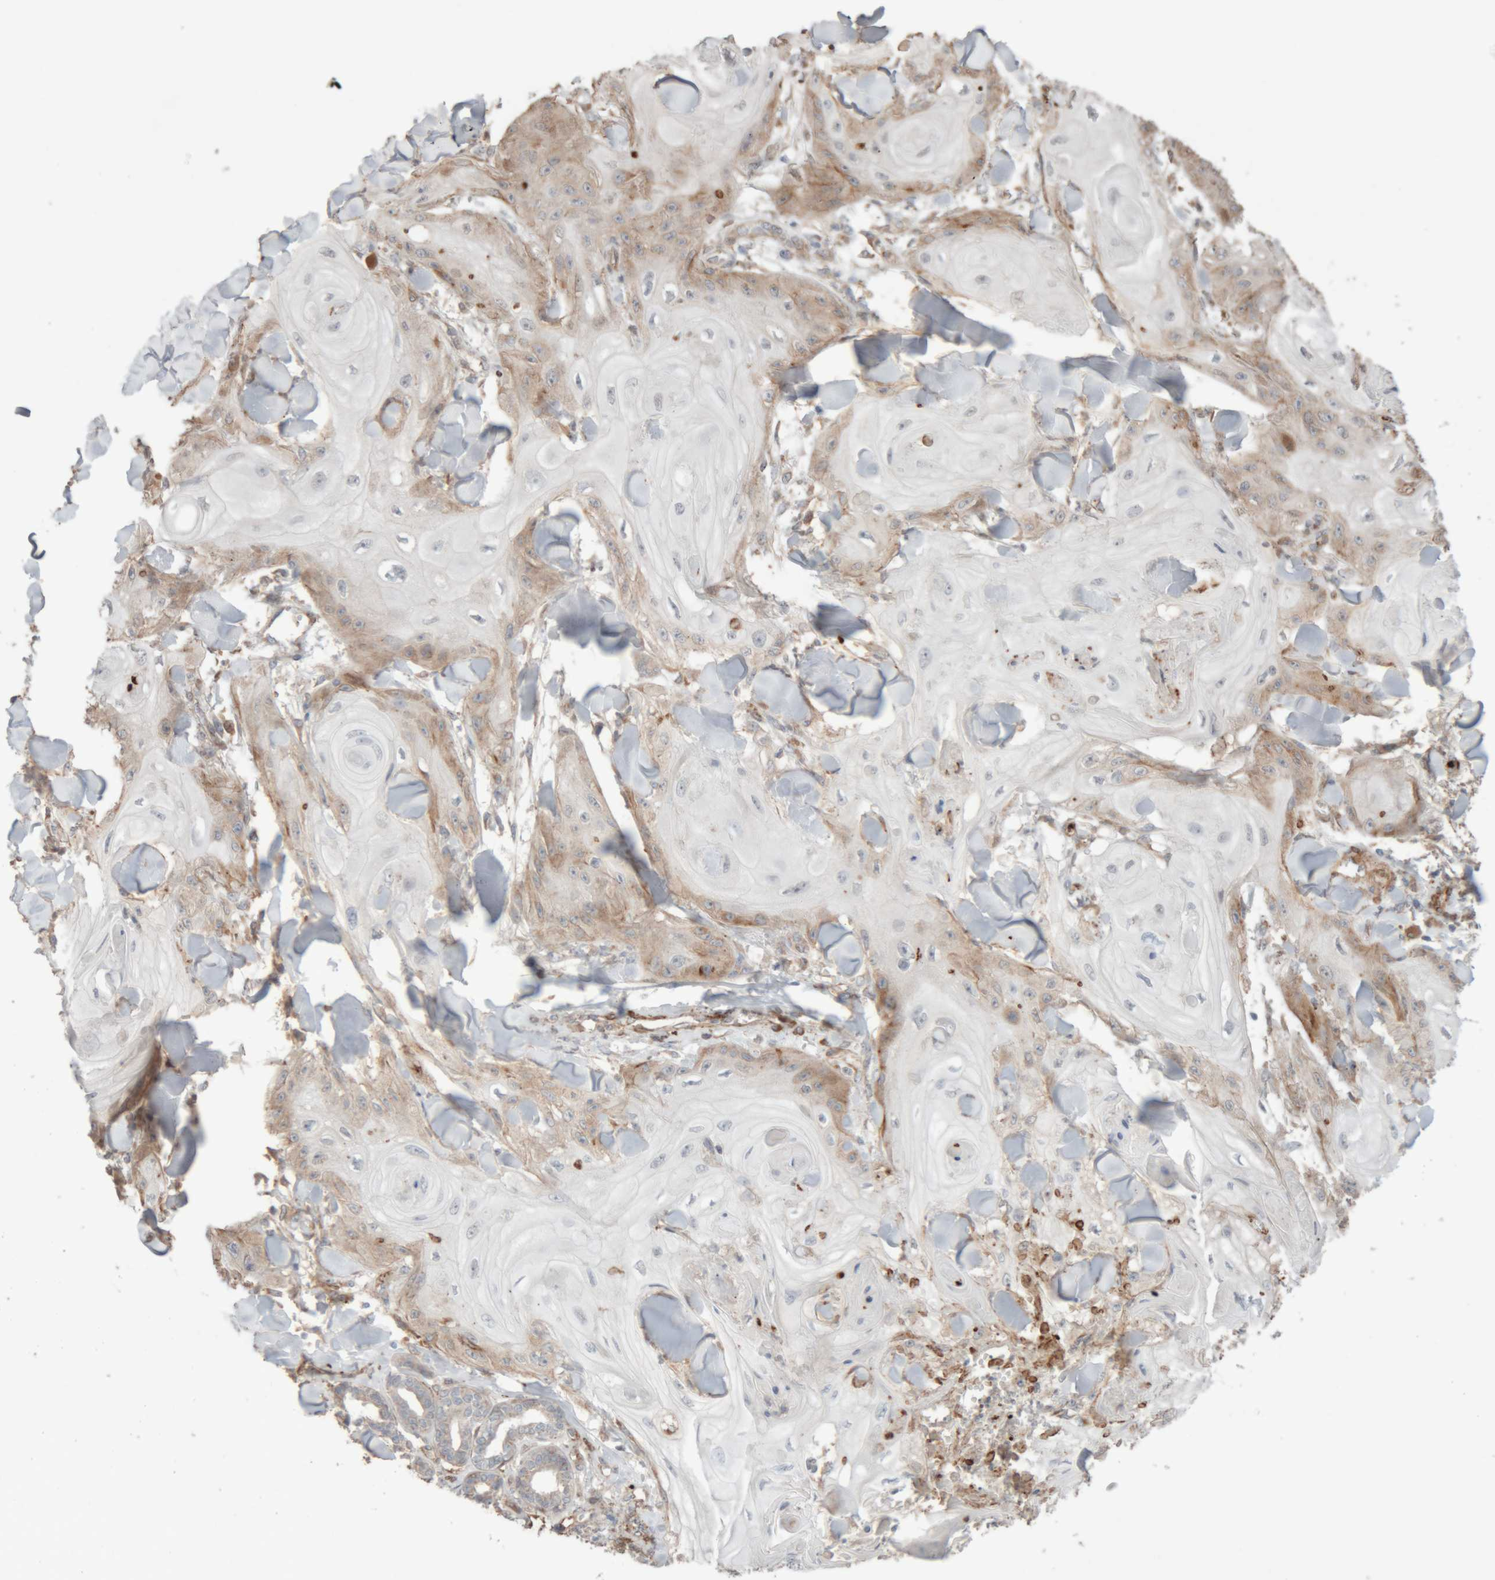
{"staining": {"intensity": "weak", "quantity": "<25%", "location": "cytoplasmic/membranous"}, "tissue": "skin cancer", "cell_type": "Tumor cells", "image_type": "cancer", "snomed": [{"axis": "morphology", "description": "Squamous cell carcinoma, NOS"}, {"axis": "topography", "description": "Skin"}], "caption": "An immunohistochemistry (IHC) photomicrograph of skin squamous cell carcinoma is shown. There is no staining in tumor cells of skin squamous cell carcinoma.", "gene": "RAB32", "patient": {"sex": "male", "age": 74}}